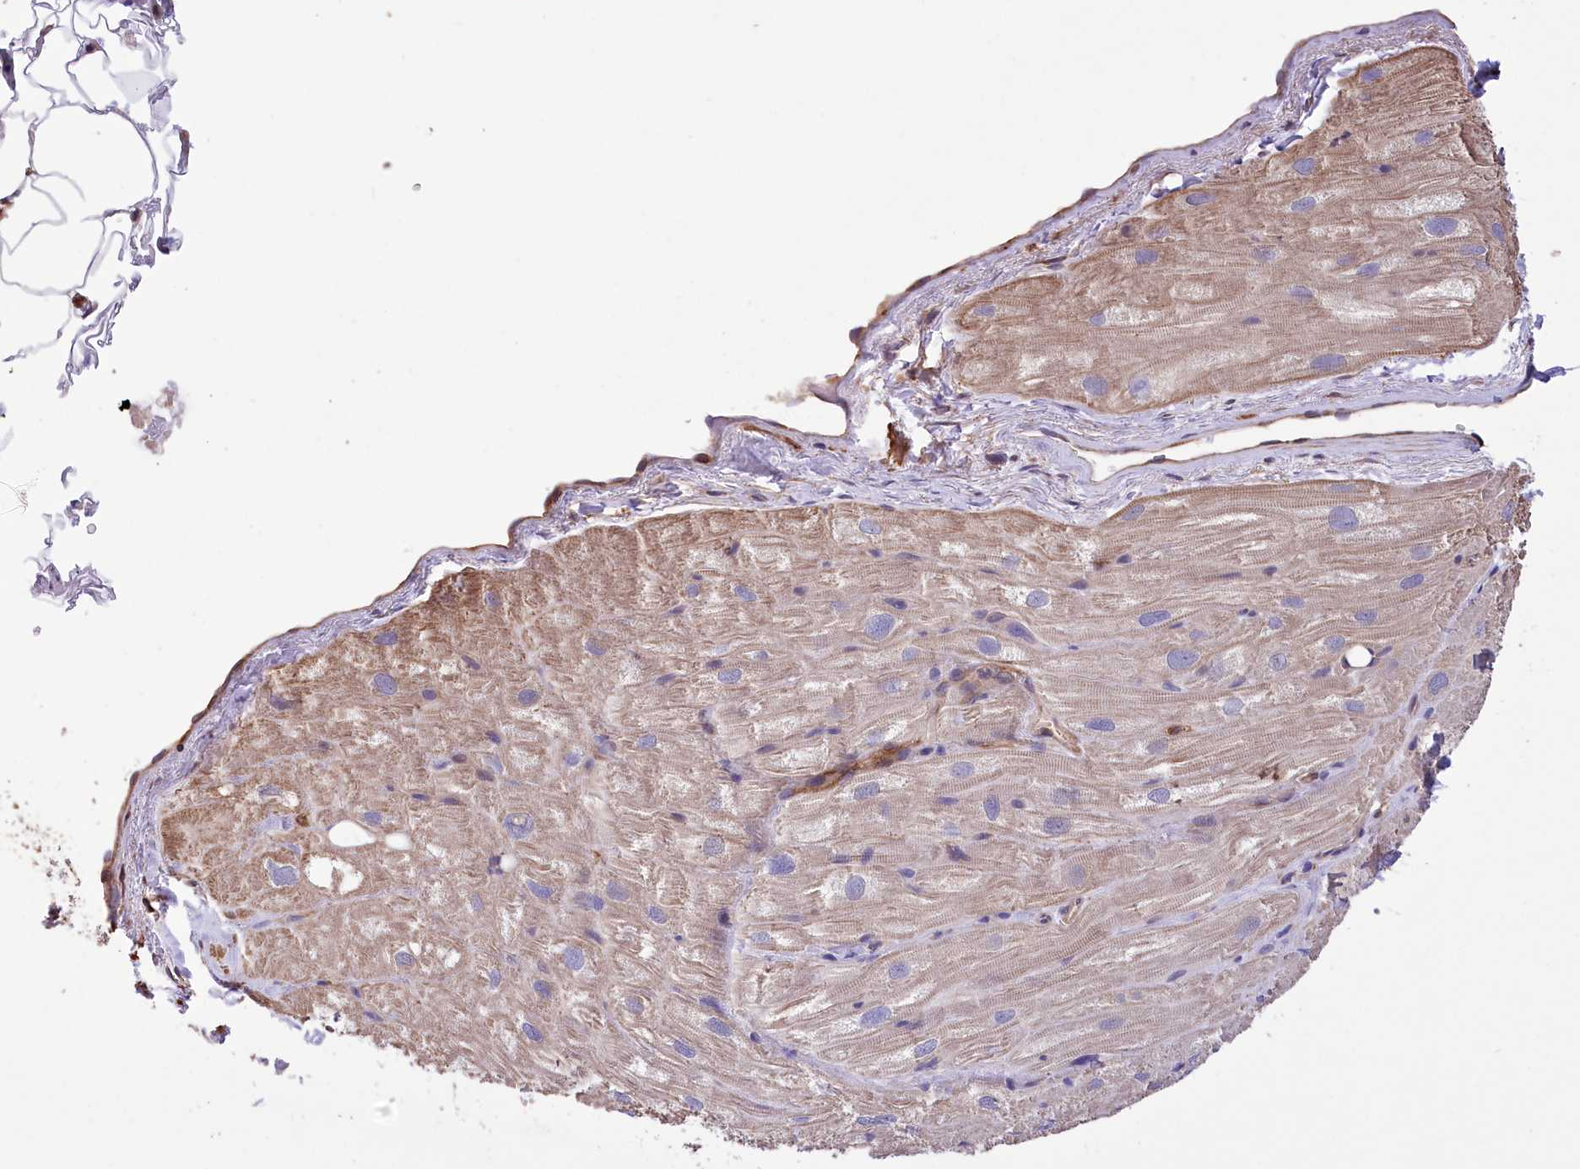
{"staining": {"intensity": "moderate", "quantity": "25%-75%", "location": "cytoplasmic/membranous"}, "tissue": "heart muscle", "cell_type": "Cardiomyocytes", "image_type": "normal", "snomed": [{"axis": "morphology", "description": "Normal tissue, NOS"}, {"axis": "topography", "description": "Heart"}], "caption": "A brown stain shows moderate cytoplasmic/membranous positivity of a protein in cardiomyocytes of normal human heart muscle.", "gene": "DPP3", "patient": {"sex": "male", "age": 50}}